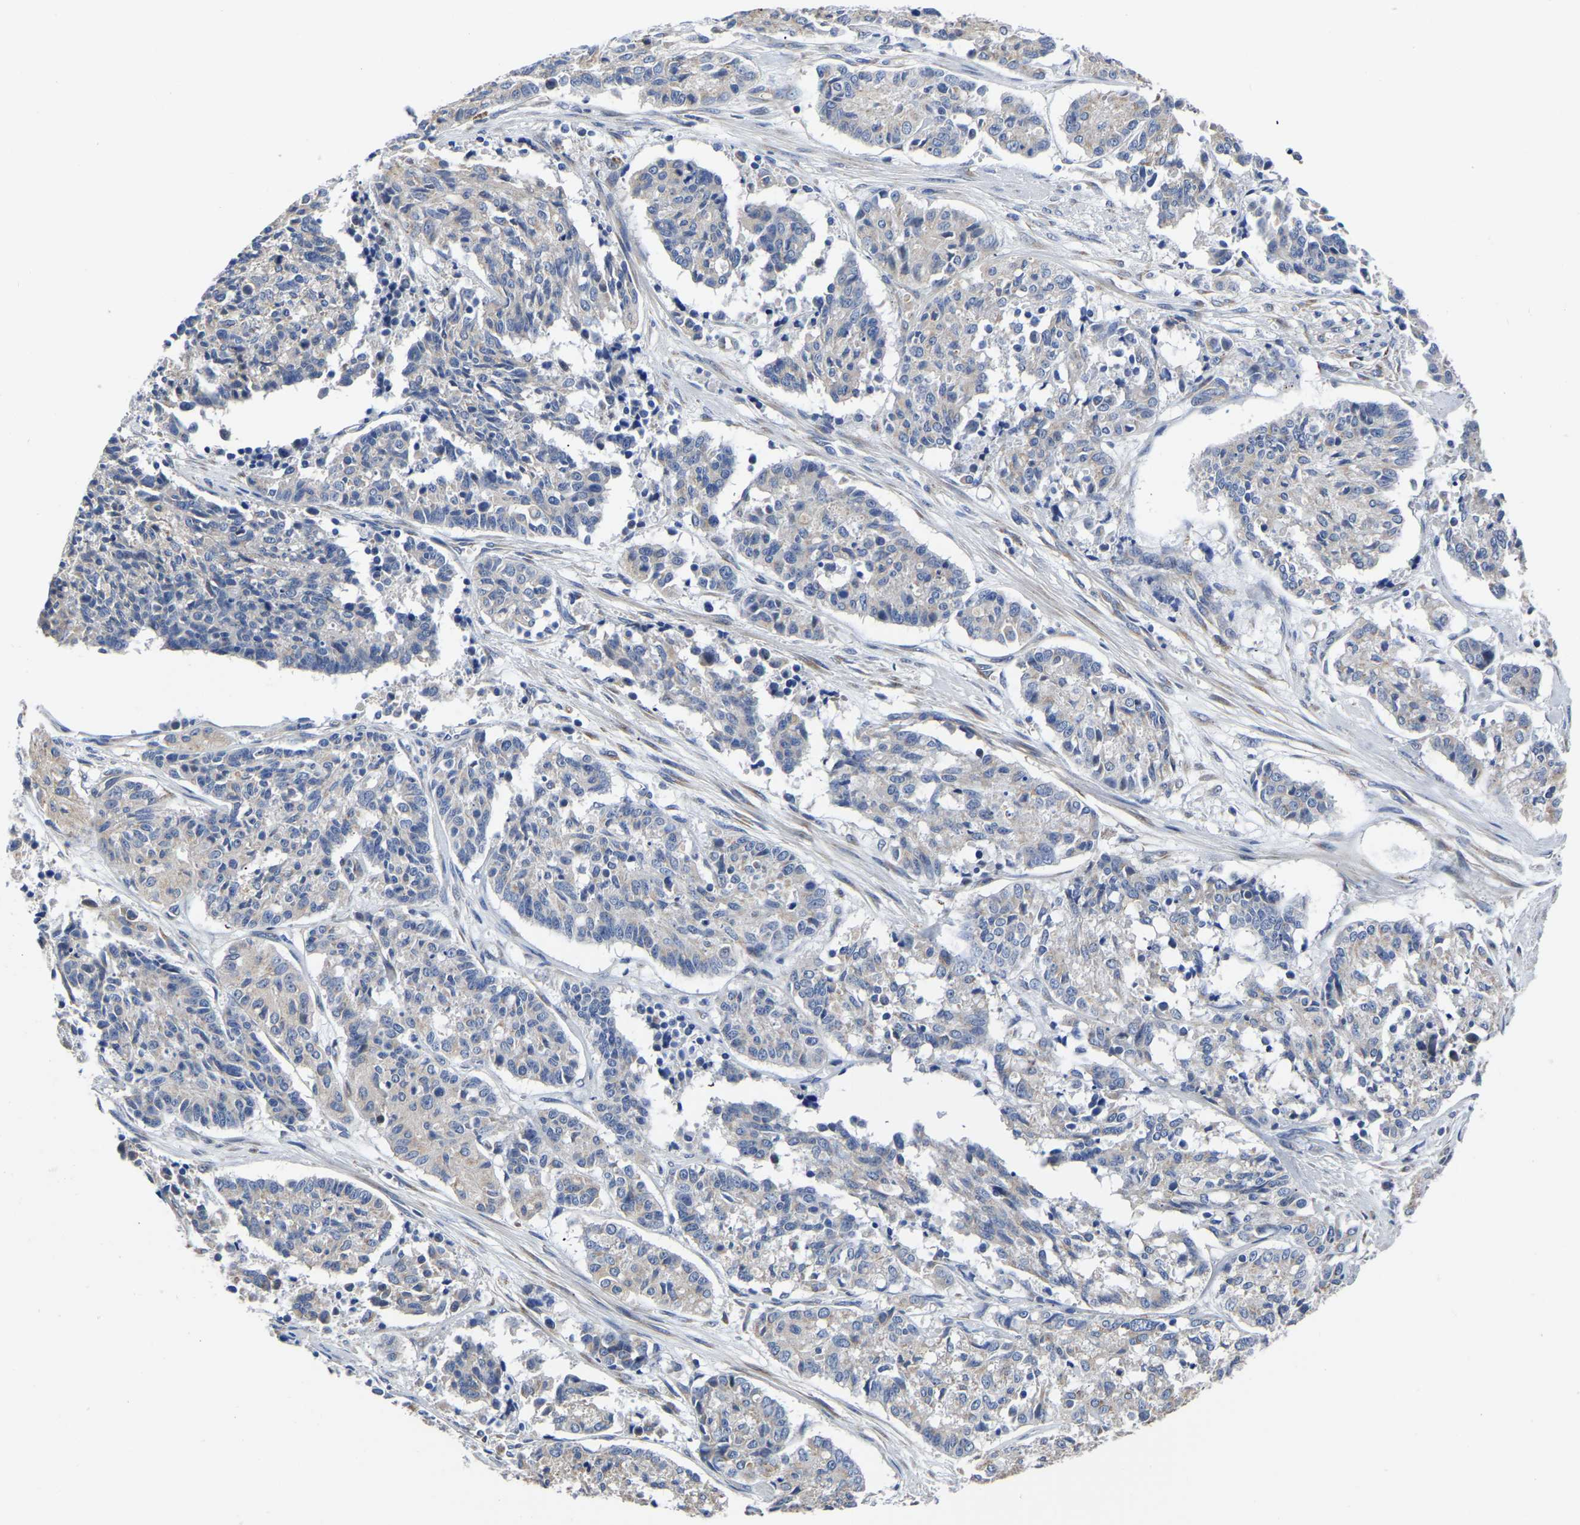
{"staining": {"intensity": "negative", "quantity": "none", "location": "none"}, "tissue": "cervical cancer", "cell_type": "Tumor cells", "image_type": "cancer", "snomed": [{"axis": "morphology", "description": "Squamous cell carcinoma, NOS"}, {"axis": "topography", "description": "Cervix"}], "caption": "Immunohistochemistry (IHC) image of neoplastic tissue: cervical squamous cell carcinoma stained with DAB displays no significant protein positivity in tumor cells.", "gene": "PDLIM7", "patient": {"sex": "female", "age": 35}}